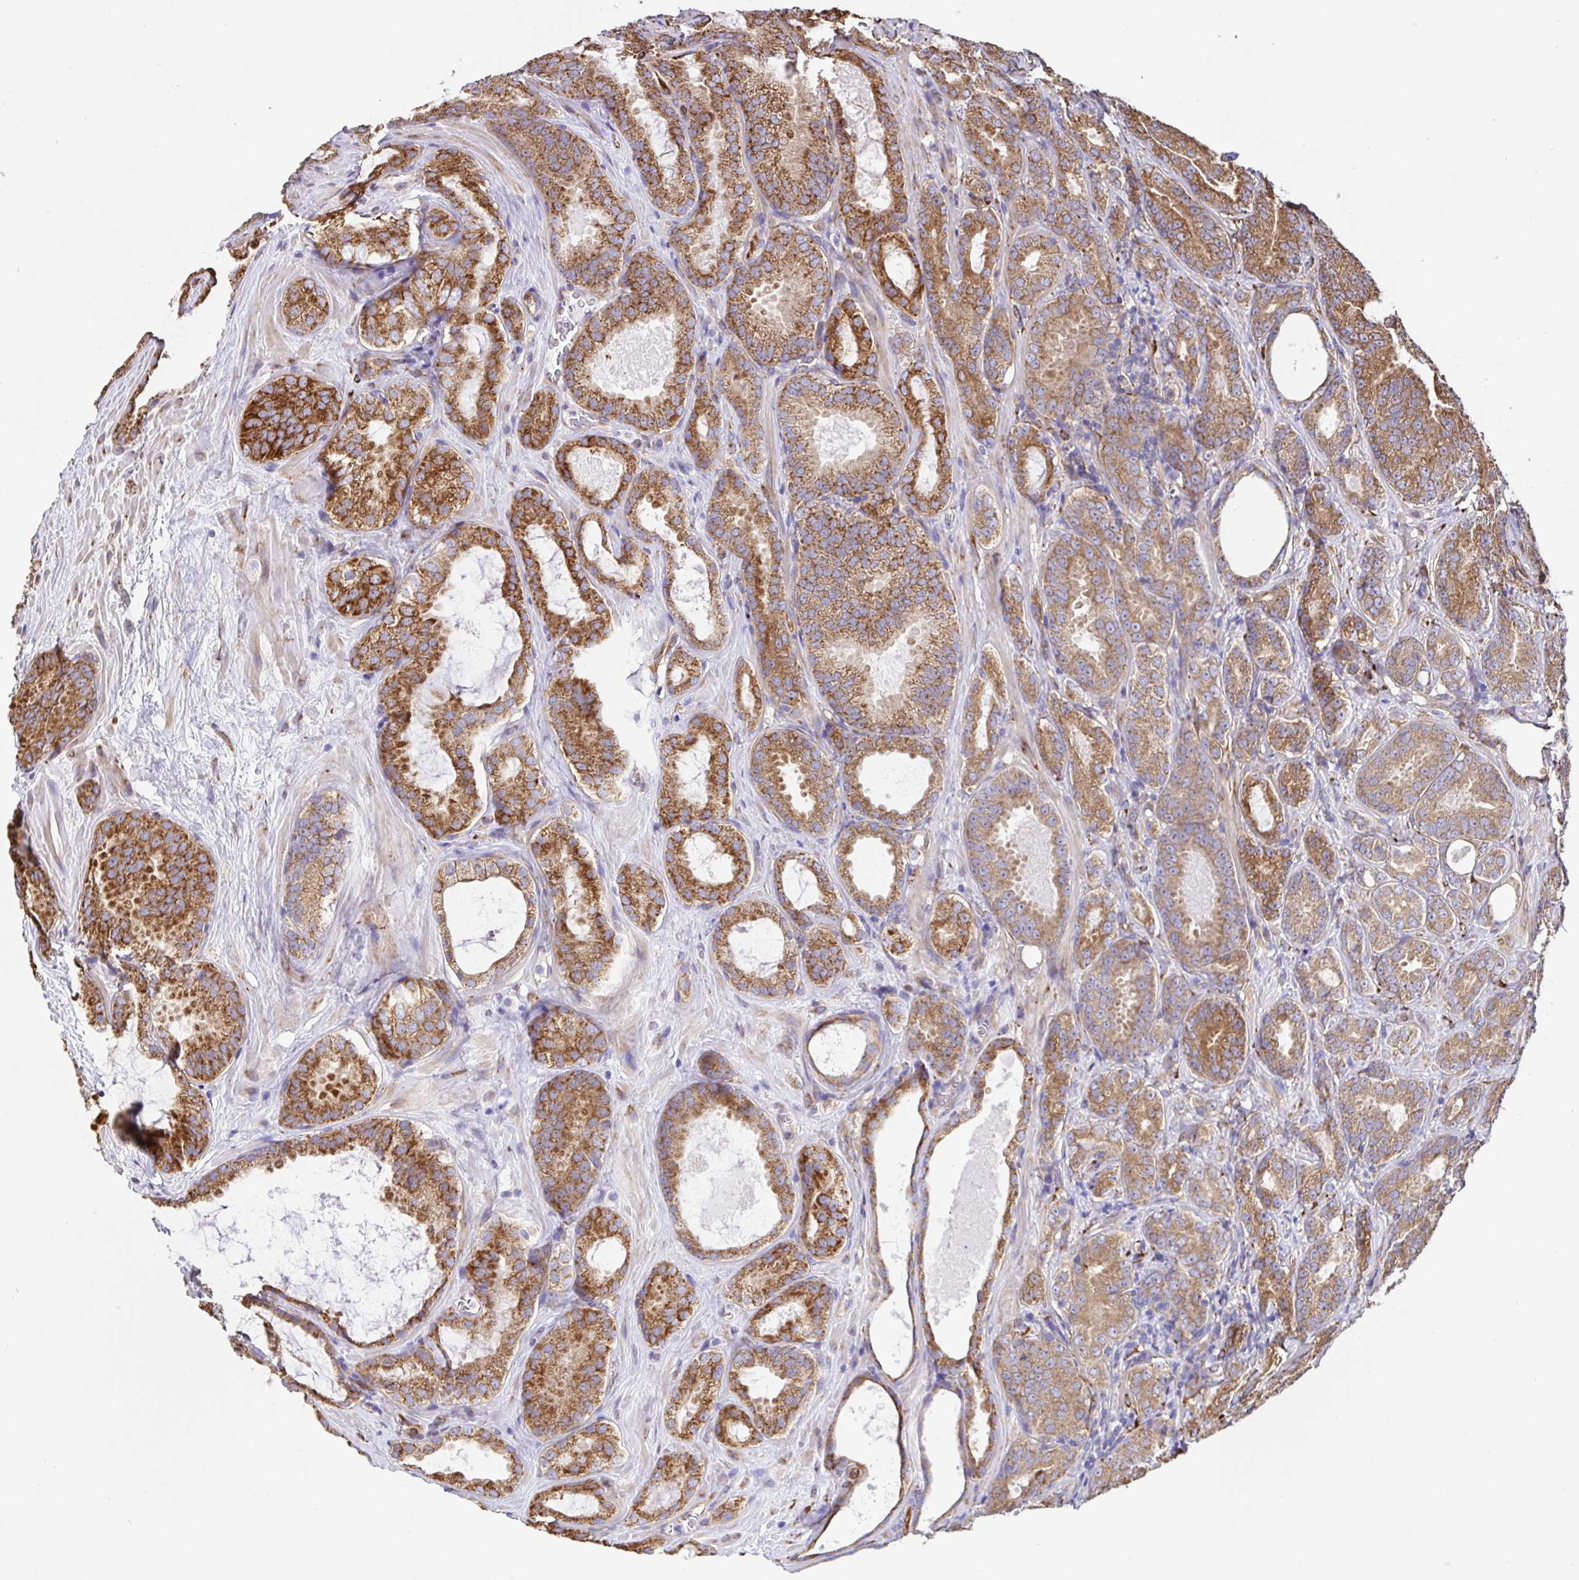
{"staining": {"intensity": "moderate", "quantity": ">75%", "location": "cytoplasmic/membranous"}, "tissue": "prostate cancer", "cell_type": "Tumor cells", "image_type": "cancer", "snomed": [{"axis": "morphology", "description": "Adenocarcinoma, High grade"}, {"axis": "topography", "description": "Prostate"}], "caption": "Prostate adenocarcinoma (high-grade) was stained to show a protein in brown. There is medium levels of moderate cytoplasmic/membranous expression in approximately >75% of tumor cells. Using DAB (brown) and hematoxylin (blue) stains, captured at high magnification using brightfield microscopy.", "gene": "MAOA", "patient": {"sex": "male", "age": 64}}